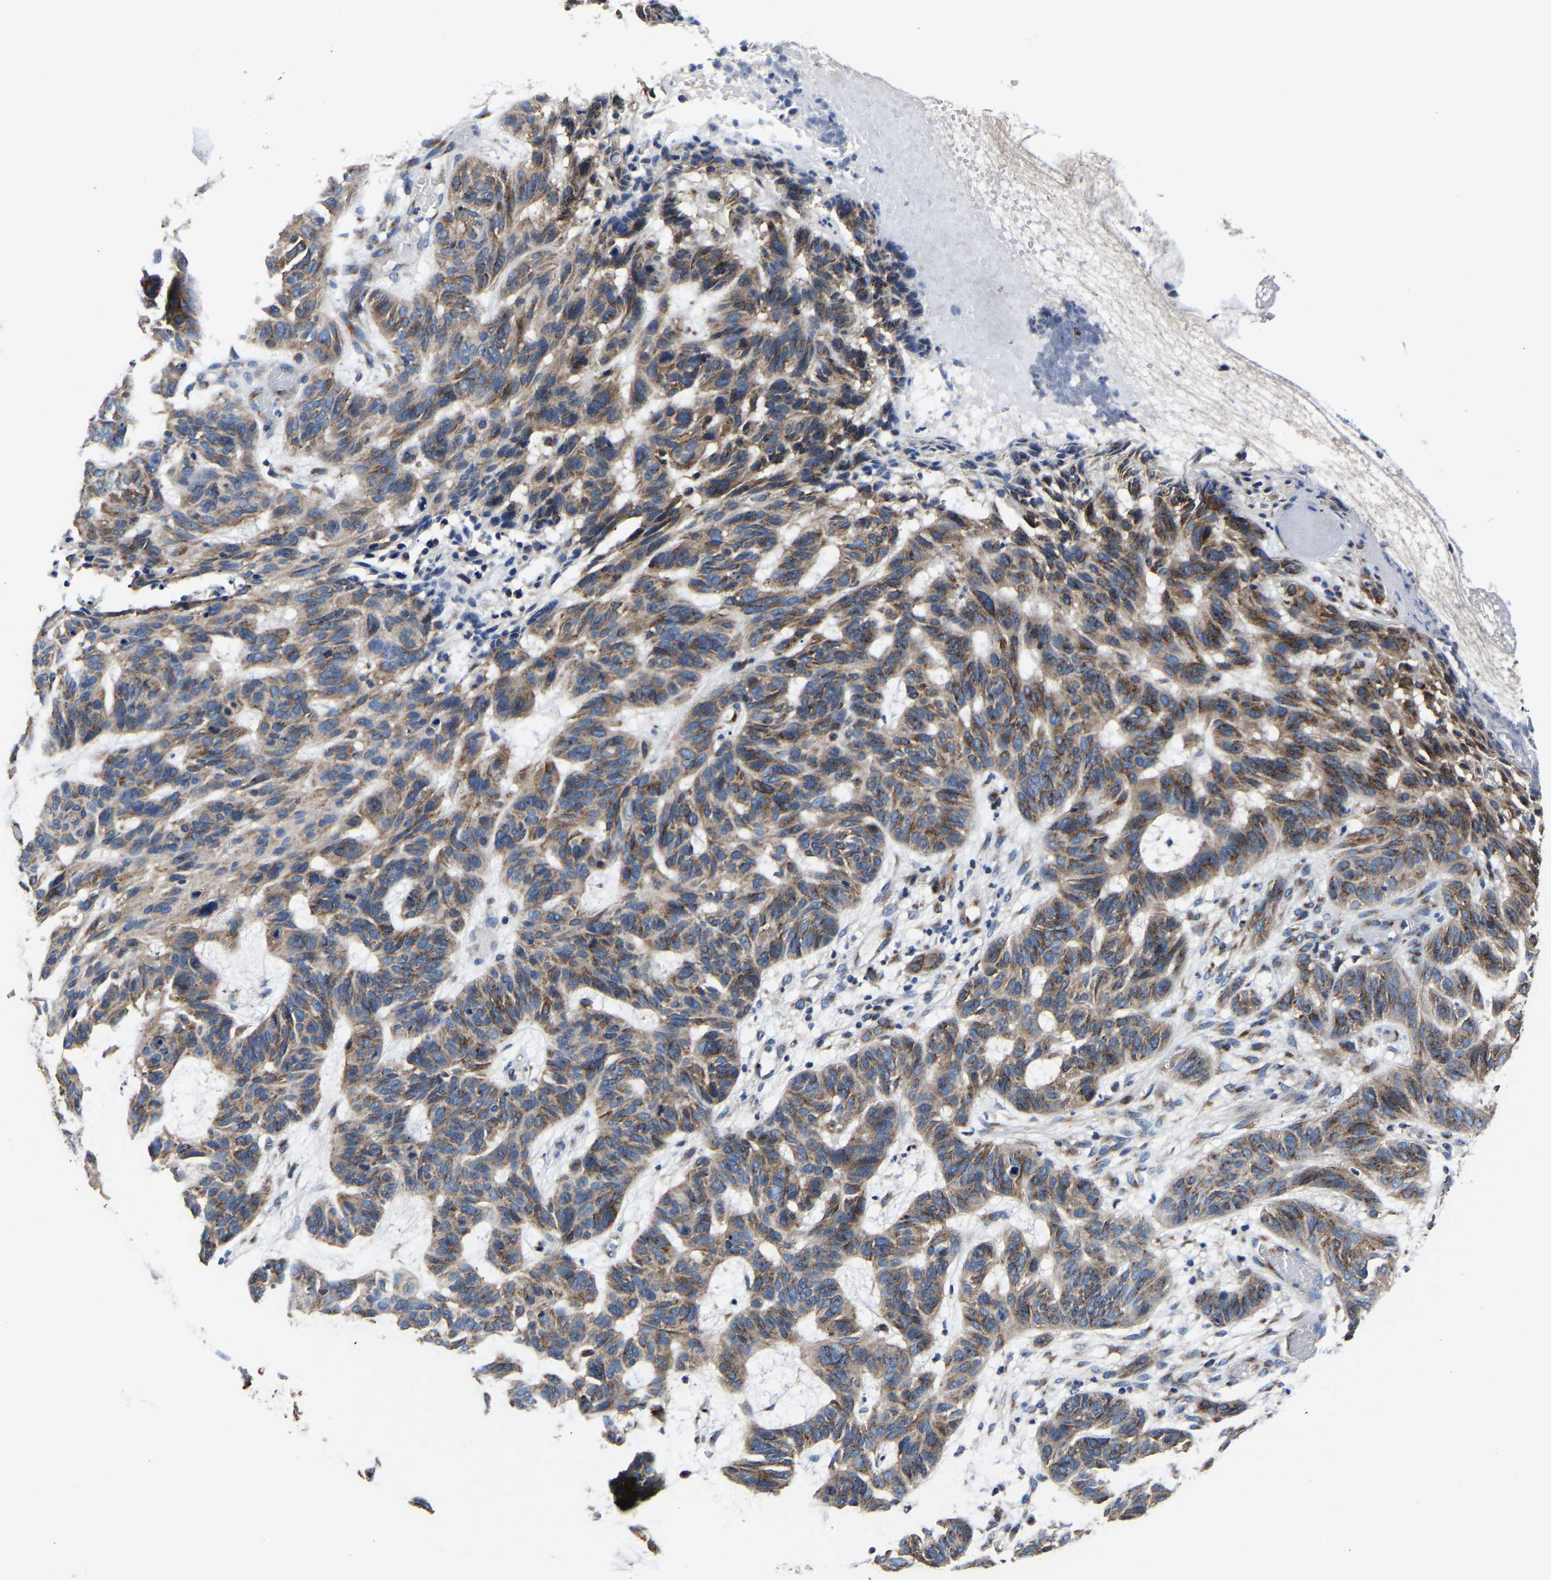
{"staining": {"intensity": "moderate", "quantity": ">75%", "location": "cytoplasmic/membranous"}, "tissue": "skin cancer", "cell_type": "Tumor cells", "image_type": "cancer", "snomed": [{"axis": "morphology", "description": "Basal cell carcinoma"}, {"axis": "topography", "description": "Skin"}], "caption": "An immunohistochemistry (IHC) photomicrograph of tumor tissue is shown. Protein staining in brown labels moderate cytoplasmic/membranous positivity in basal cell carcinoma (skin) within tumor cells.", "gene": "EBAG9", "patient": {"sex": "male", "age": 85}}